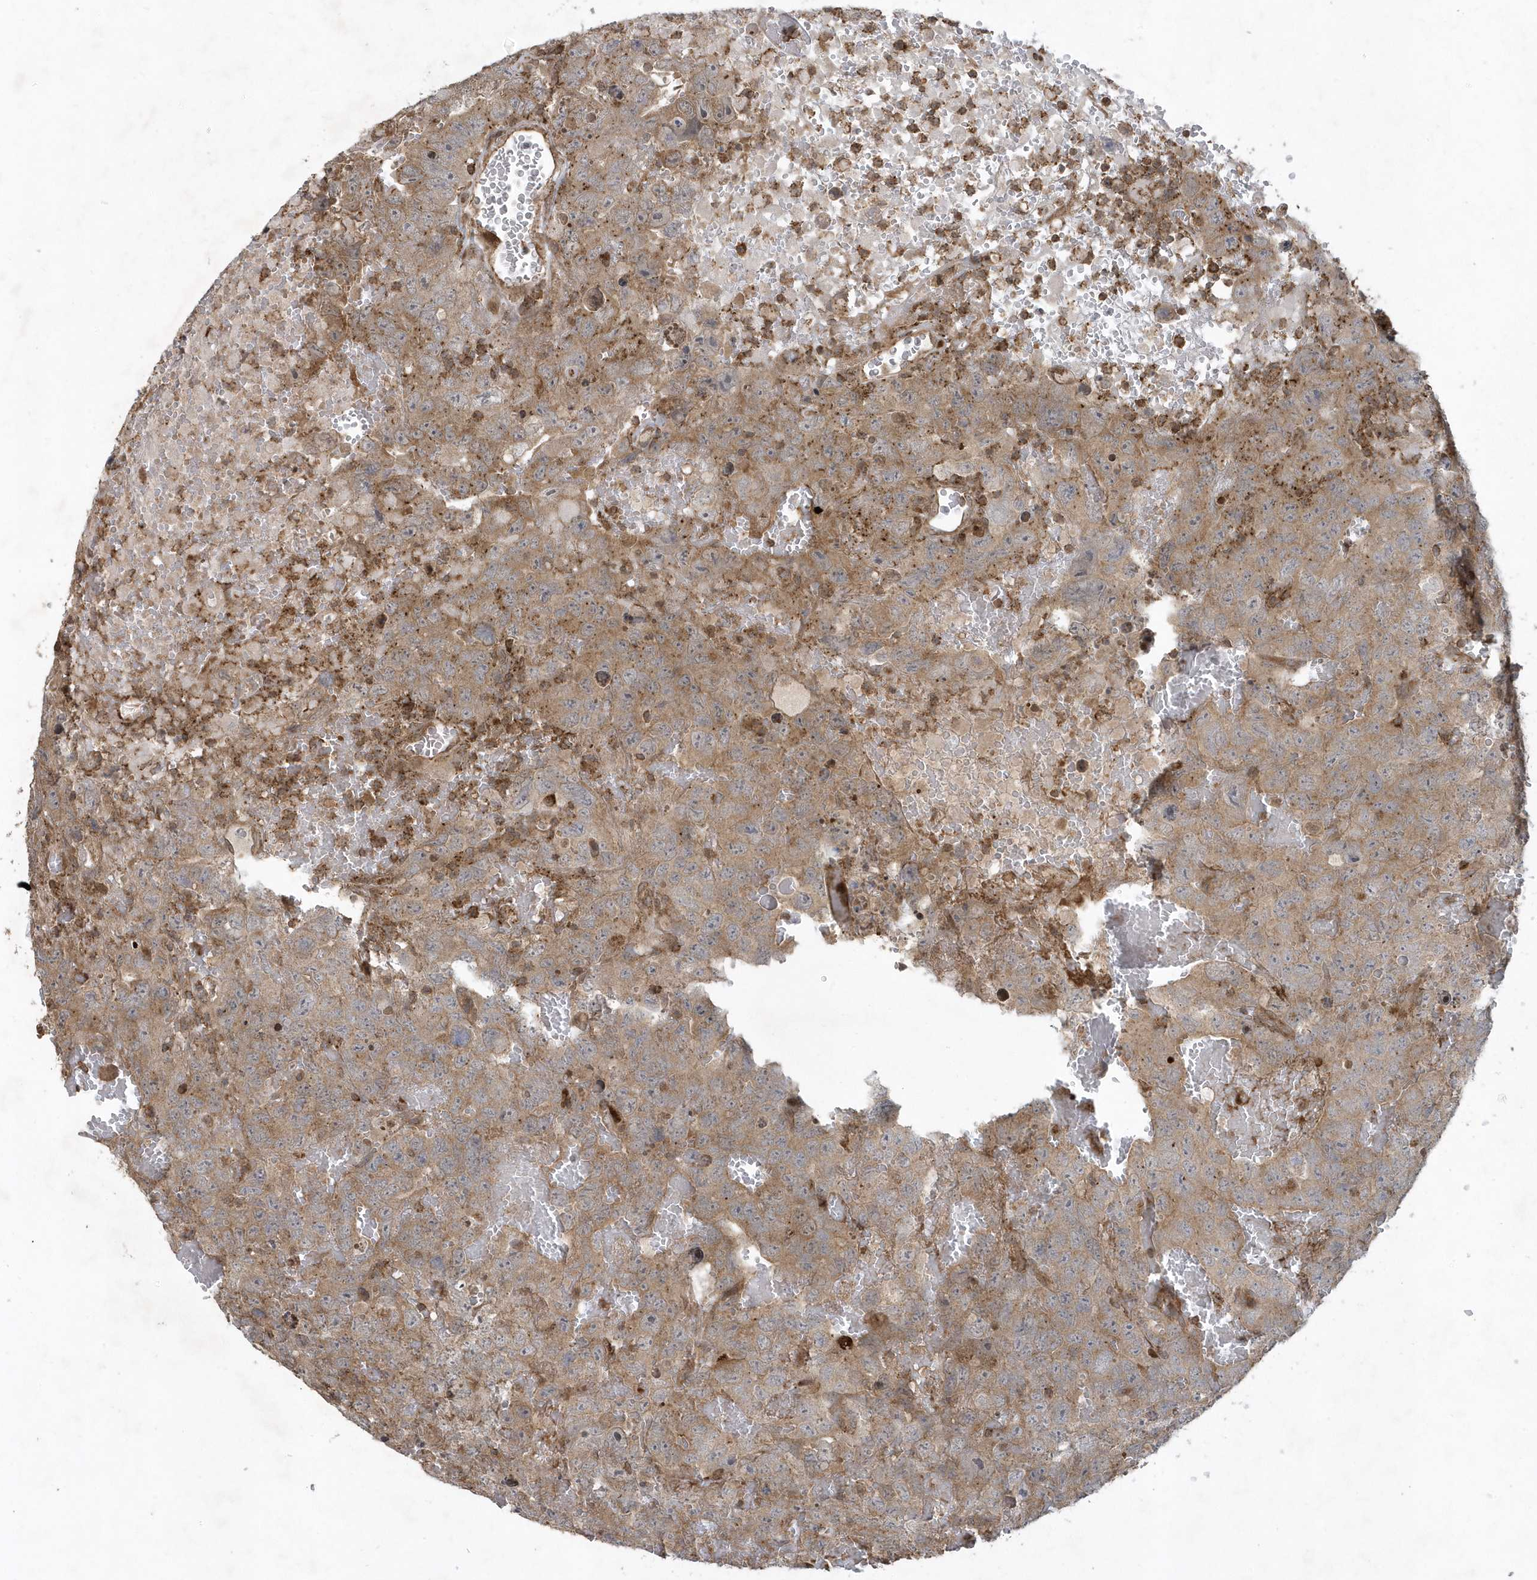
{"staining": {"intensity": "moderate", "quantity": ">75%", "location": "cytoplasmic/membranous"}, "tissue": "testis cancer", "cell_type": "Tumor cells", "image_type": "cancer", "snomed": [{"axis": "morphology", "description": "Carcinoma, Embryonal, NOS"}, {"axis": "topography", "description": "Testis"}], "caption": "Human testis embryonal carcinoma stained for a protein (brown) exhibits moderate cytoplasmic/membranous positive positivity in about >75% of tumor cells.", "gene": "STAMBP", "patient": {"sex": "male", "age": 45}}